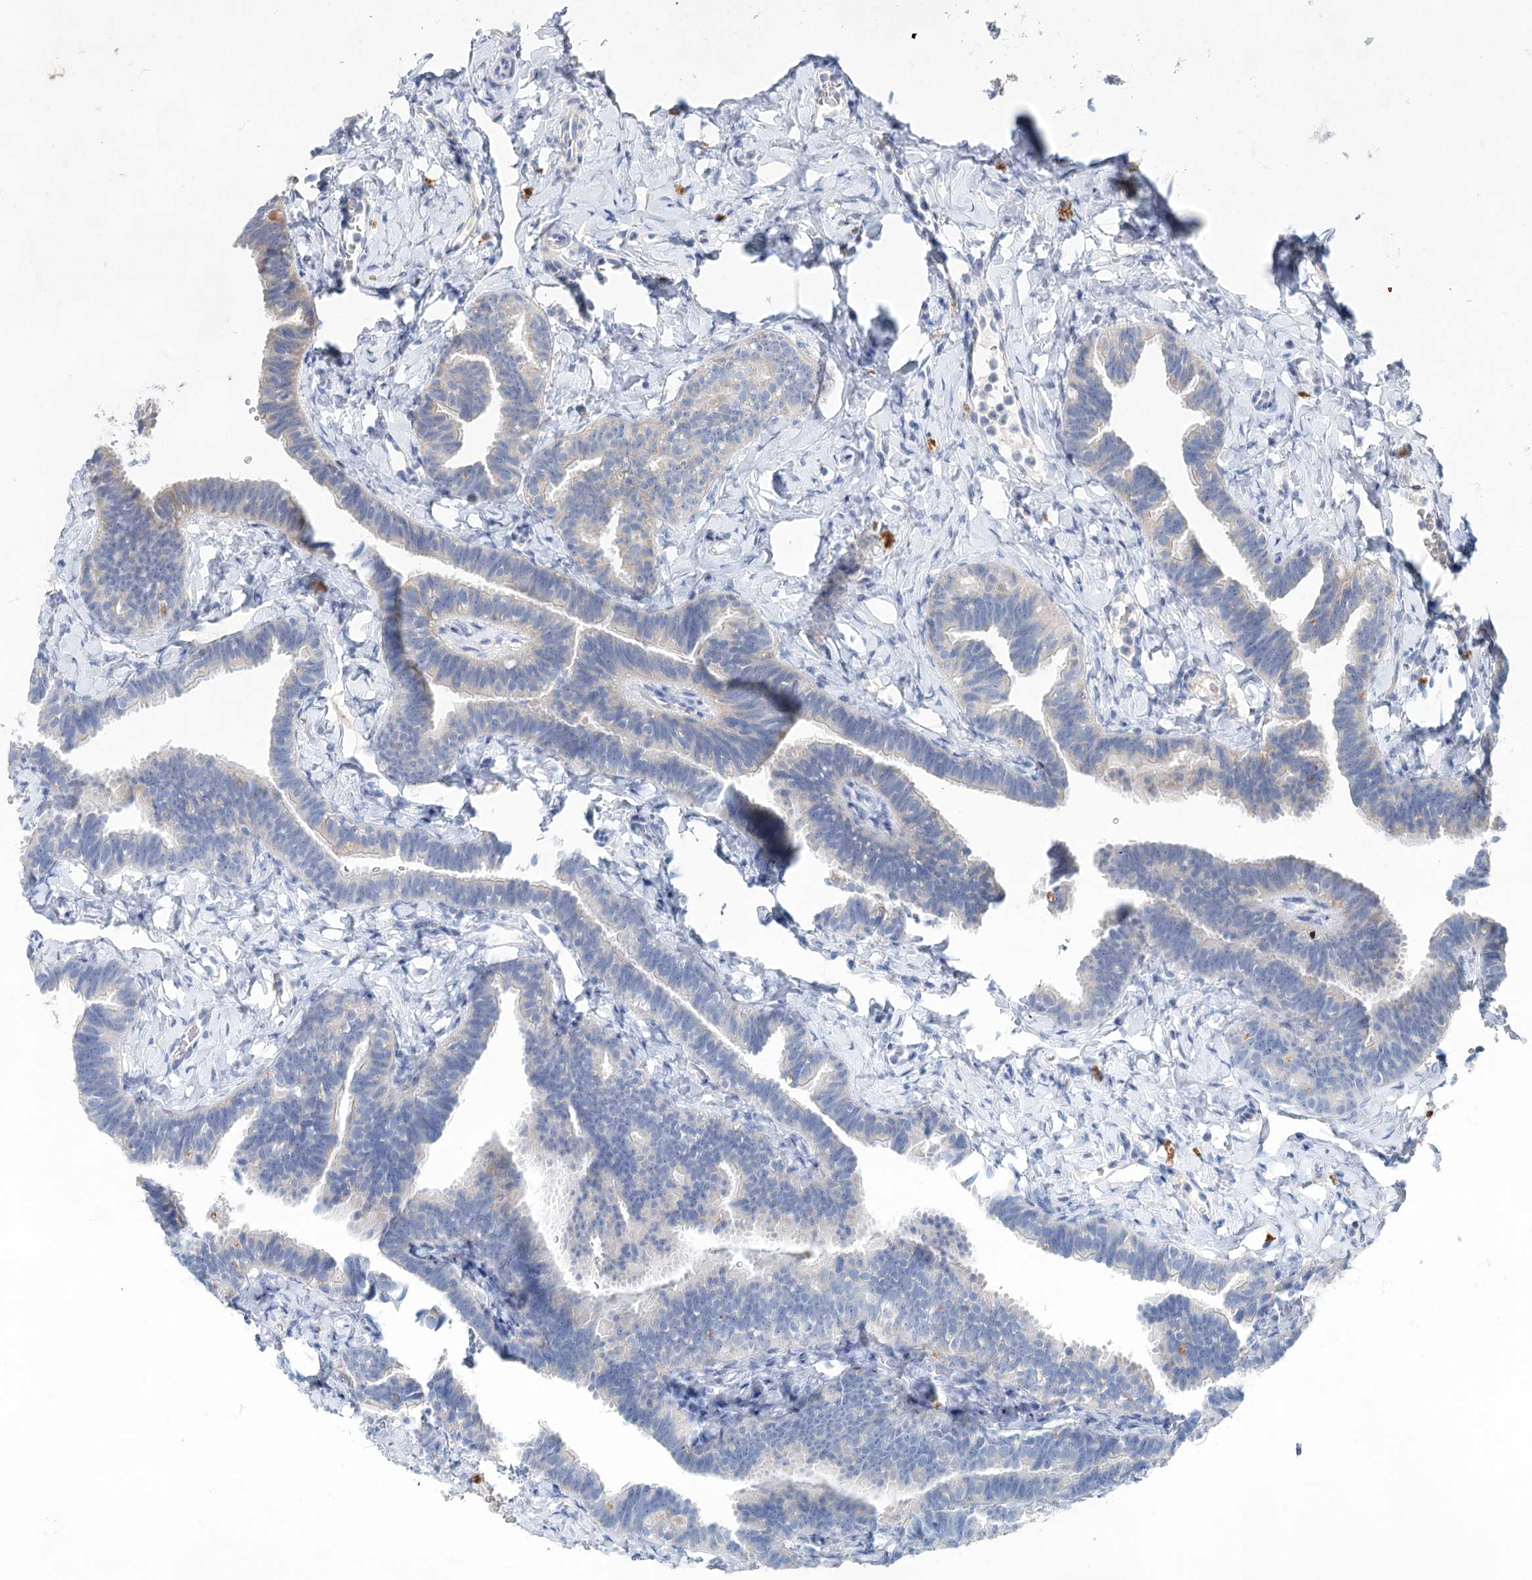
{"staining": {"intensity": "moderate", "quantity": "<25%", "location": "cytoplasmic/membranous"}, "tissue": "fallopian tube", "cell_type": "Glandular cells", "image_type": "normal", "snomed": [{"axis": "morphology", "description": "Normal tissue, NOS"}, {"axis": "topography", "description": "Fallopian tube"}], "caption": "Immunohistochemistry (IHC) of unremarkable human fallopian tube shows low levels of moderate cytoplasmic/membranous staining in approximately <25% of glandular cells. Using DAB (3,3'-diaminobenzidine) (brown) and hematoxylin (blue) stains, captured at high magnification using brightfield microscopy.", "gene": "XPO6", "patient": {"sex": "female", "age": 65}}